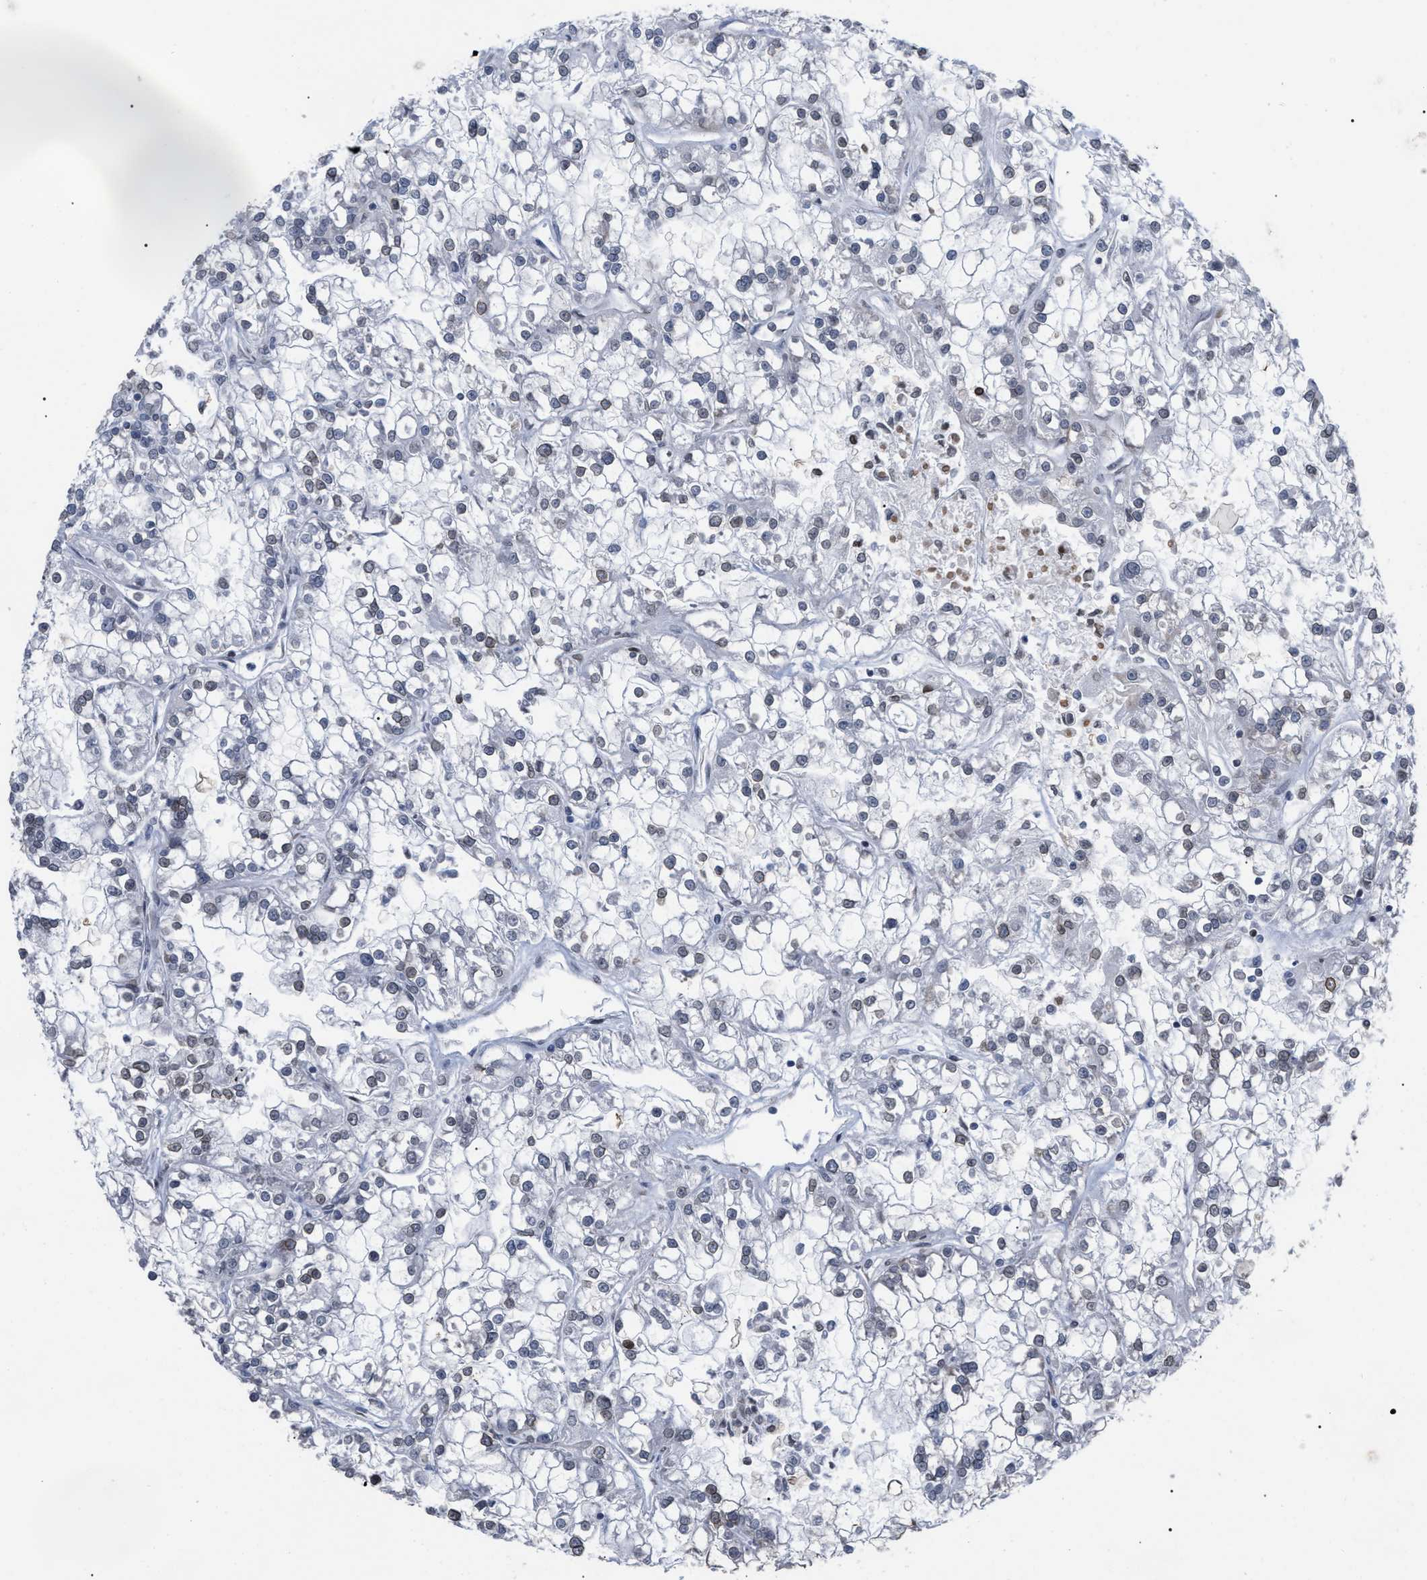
{"staining": {"intensity": "weak", "quantity": "<25%", "location": "nuclear"}, "tissue": "renal cancer", "cell_type": "Tumor cells", "image_type": "cancer", "snomed": [{"axis": "morphology", "description": "Adenocarcinoma, NOS"}, {"axis": "topography", "description": "Kidney"}], "caption": "Immunohistochemical staining of renal cancer demonstrates no significant expression in tumor cells.", "gene": "TPR", "patient": {"sex": "female", "age": 52}}